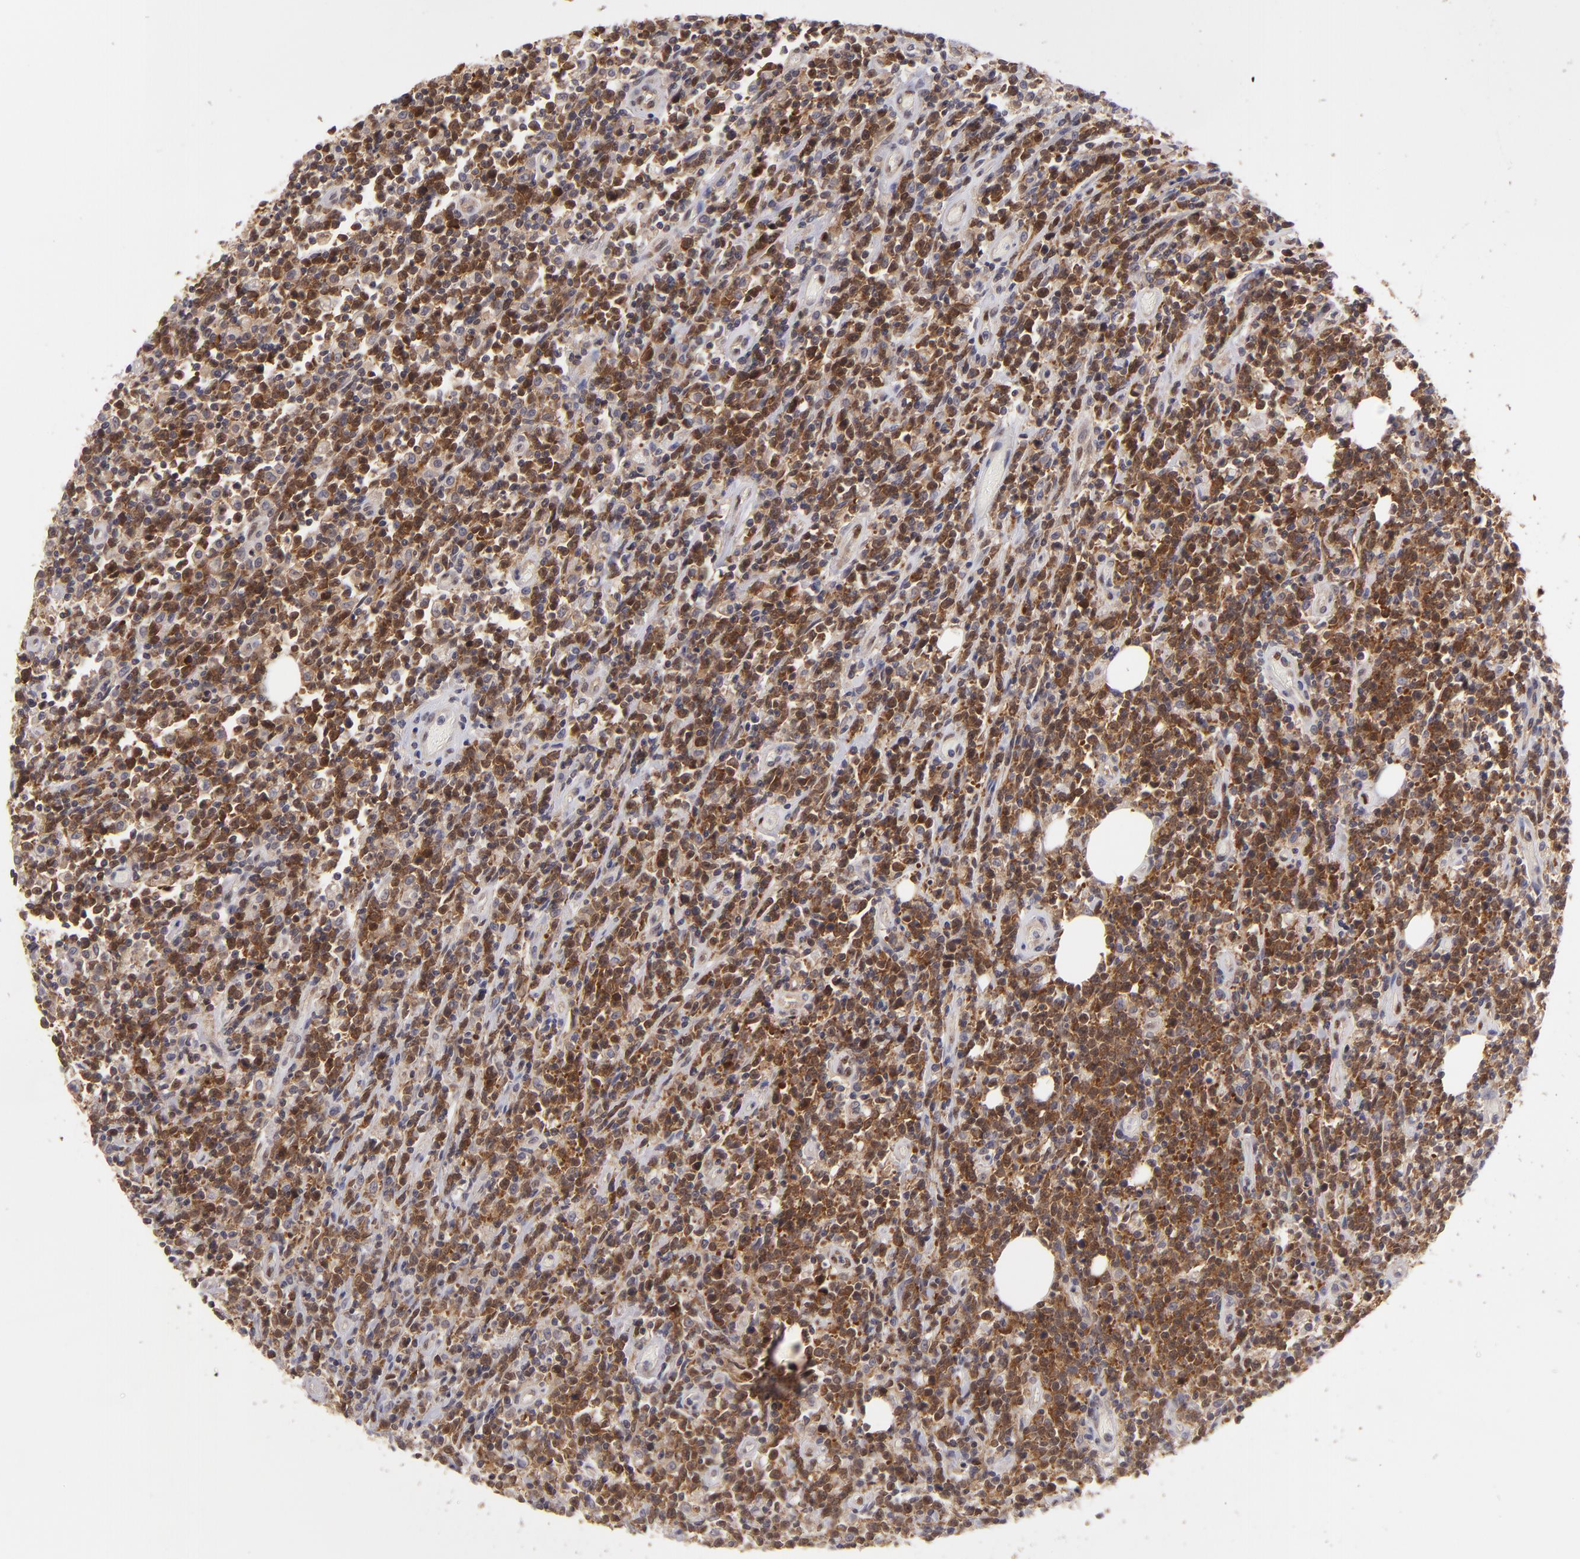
{"staining": {"intensity": "strong", "quantity": ">75%", "location": "cytoplasmic/membranous"}, "tissue": "lymphoma", "cell_type": "Tumor cells", "image_type": "cancer", "snomed": [{"axis": "morphology", "description": "Malignant lymphoma, non-Hodgkin's type, High grade"}, {"axis": "topography", "description": "Colon"}], "caption": "Protein positivity by immunohistochemistry demonstrates strong cytoplasmic/membranous staining in approximately >75% of tumor cells in lymphoma. (brown staining indicates protein expression, while blue staining denotes nuclei).", "gene": "PTPN13", "patient": {"sex": "male", "age": 82}}